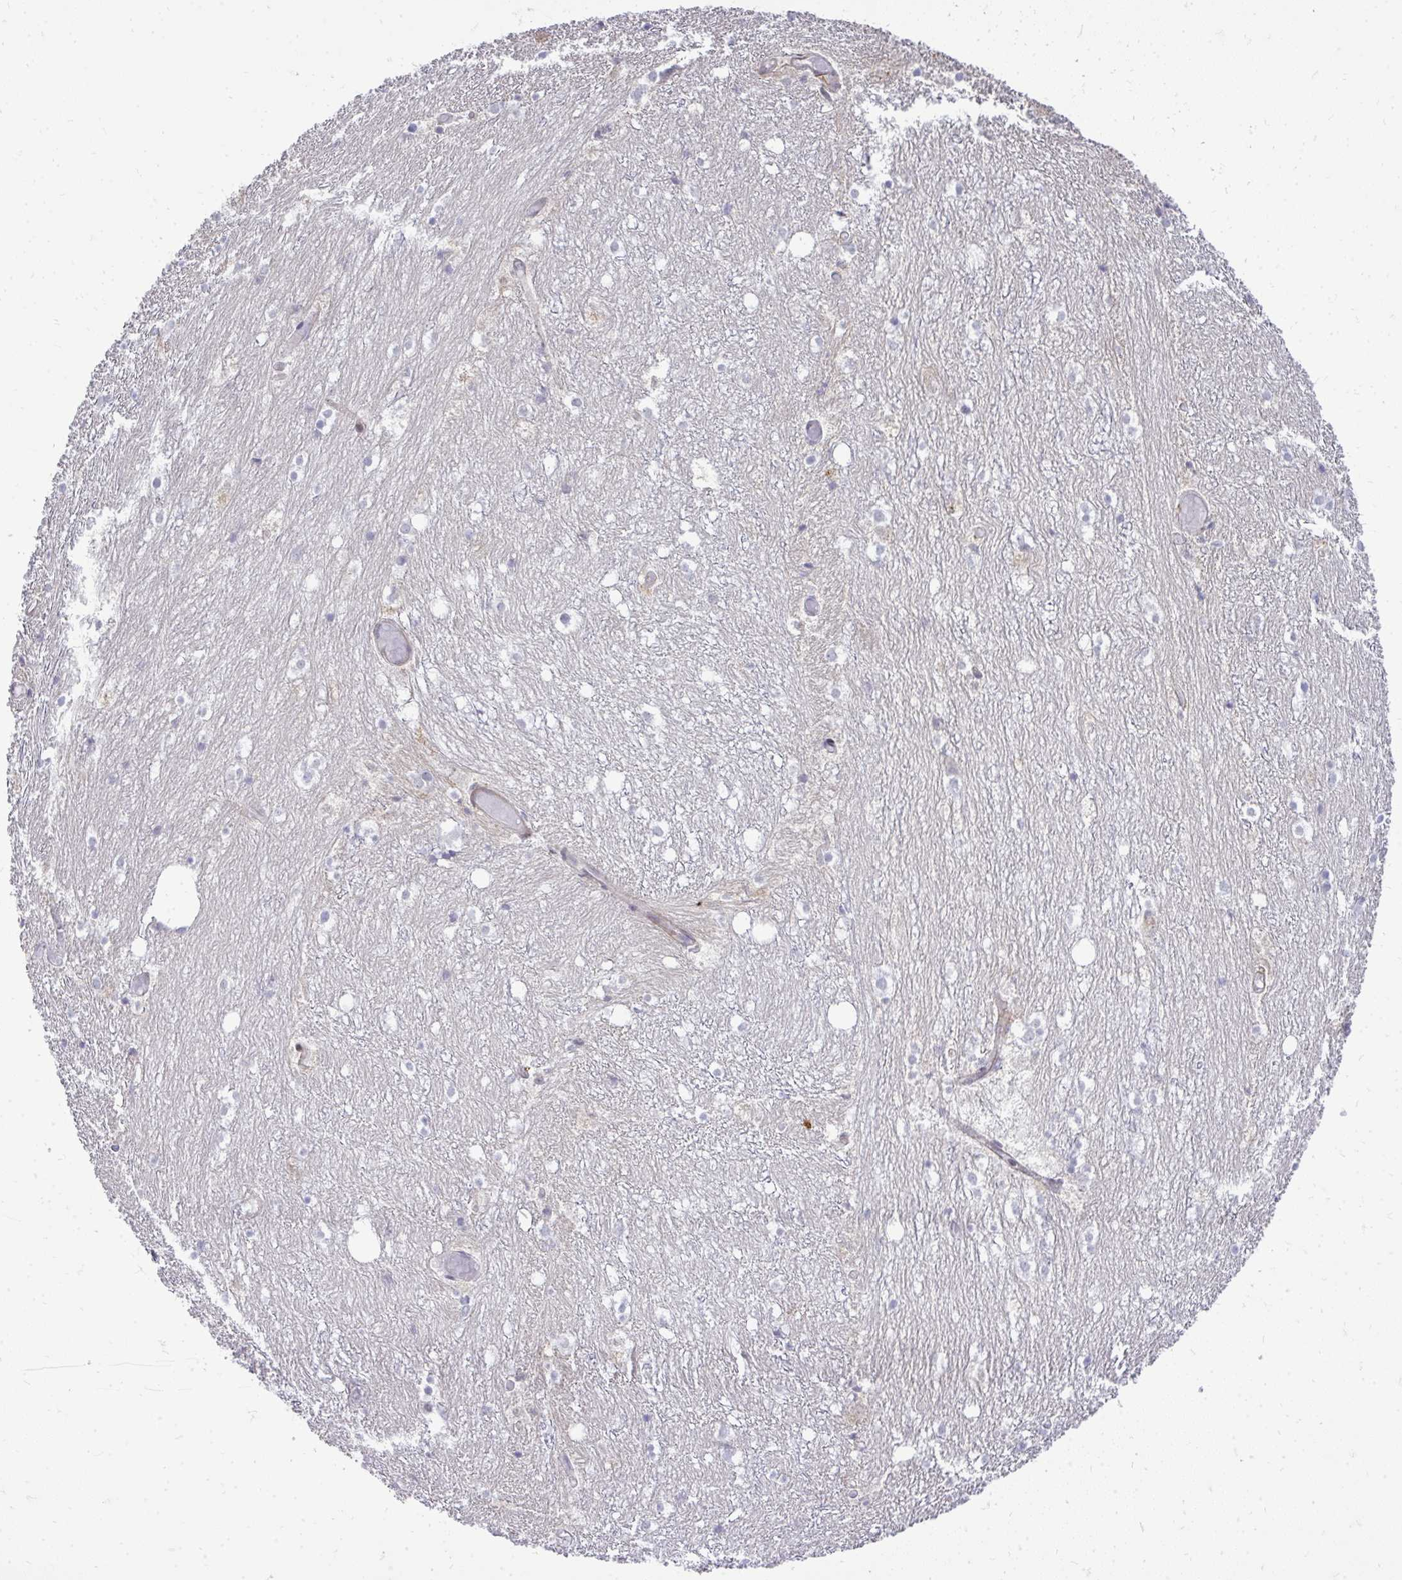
{"staining": {"intensity": "negative", "quantity": "none", "location": "none"}, "tissue": "hippocampus", "cell_type": "Glial cells", "image_type": "normal", "snomed": [{"axis": "morphology", "description": "Normal tissue, NOS"}, {"axis": "topography", "description": "Hippocampus"}], "caption": "Immunohistochemistry (IHC) histopathology image of normal hippocampus stained for a protein (brown), which reveals no positivity in glial cells. The staining was performed using DAB to visualize the protein expression in brown, while the nuclei were stained in blue with hematoxylin (Magnification: 20x).", "gene": "OR8D1", "patient": {"sex": "female", "age": 52}}